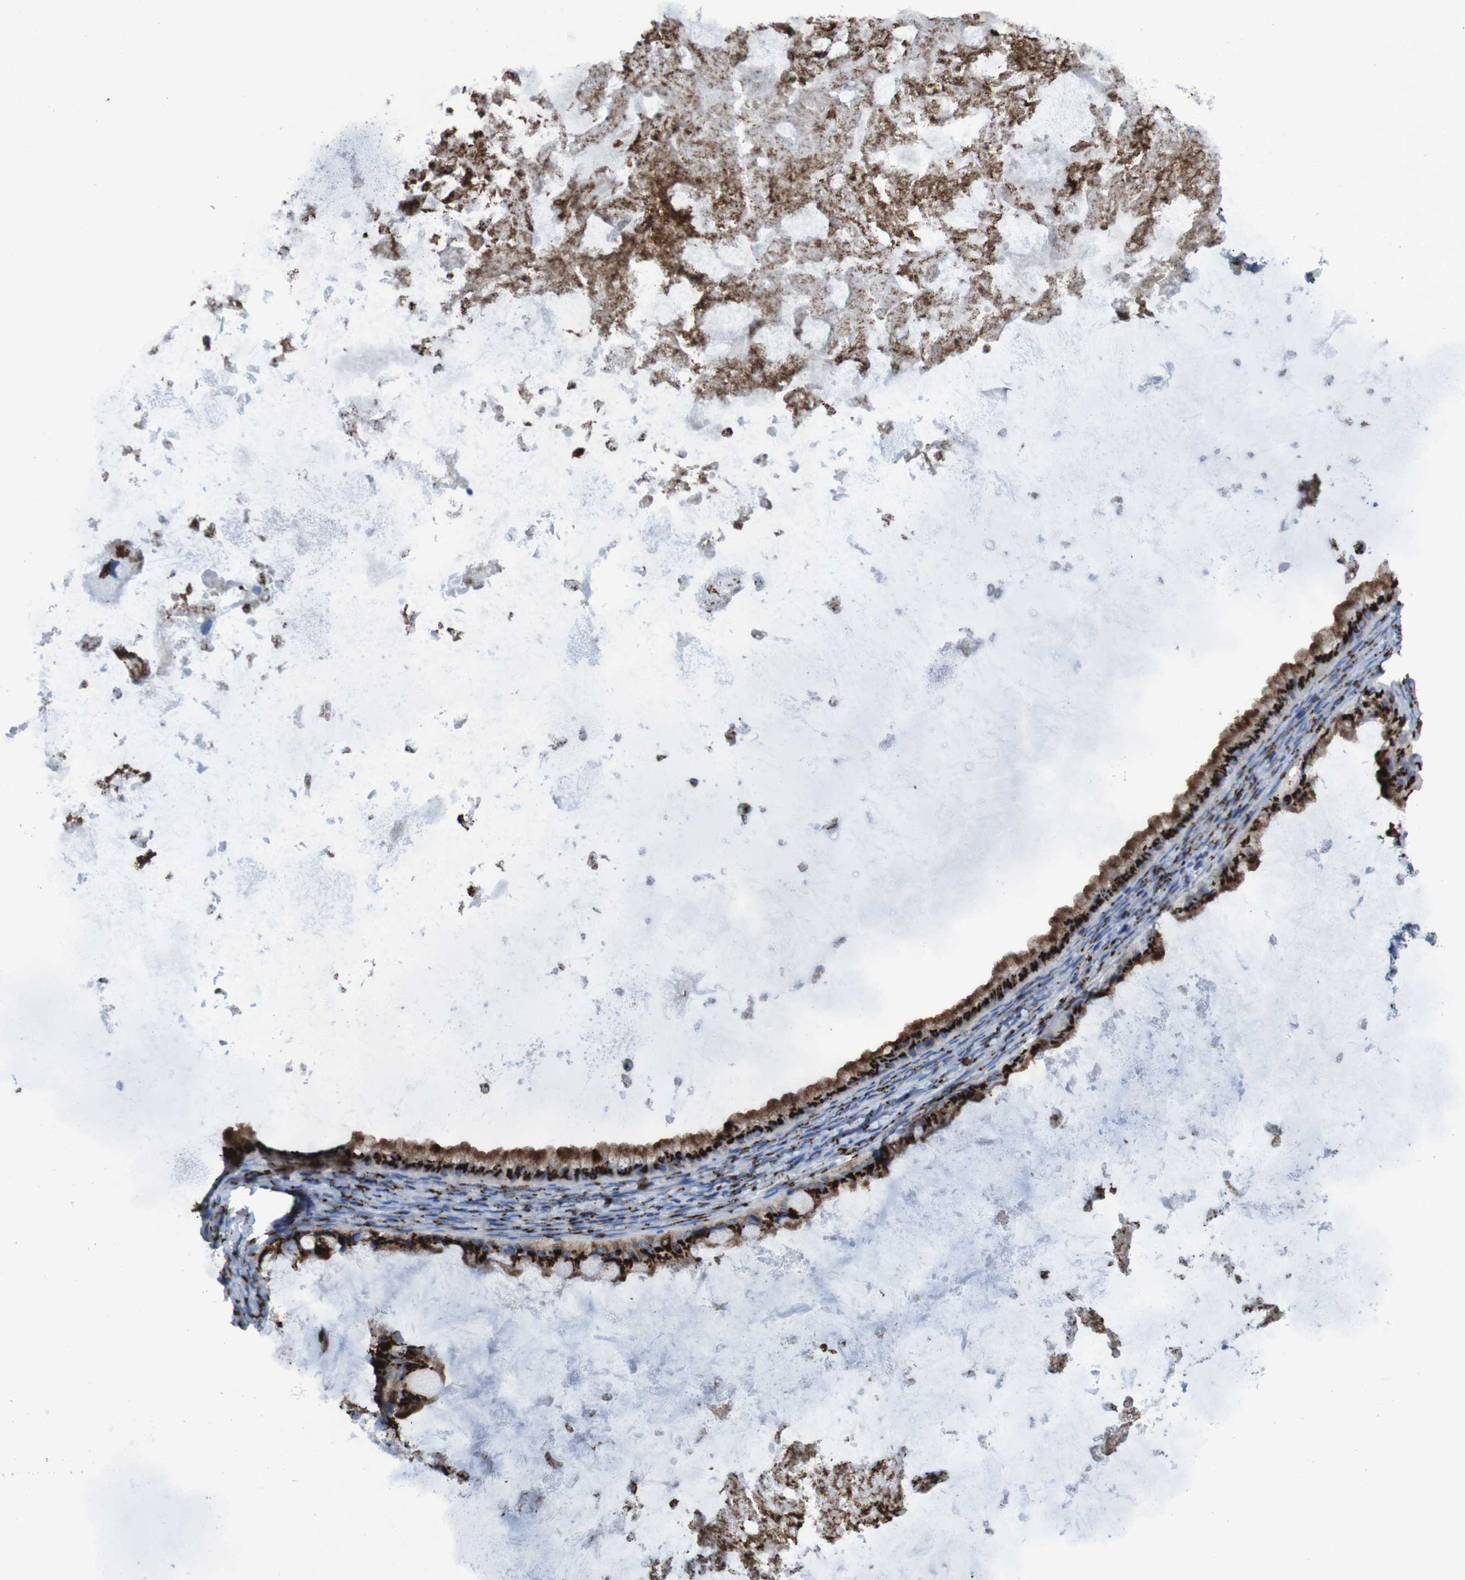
{"staining": {"intensity": "strong", "quantity": ">75%", "location": "cytoplasmic/membranous"}, "tissue": "ovarian cancer", "cell_type": "Tumor cells", "image_type": "cancer", "snomed": [{"axis": "morphology", "description": "Cystadenocarcinoma, mucinous, NOS"}, {"axis": "topography", "description": "Ovary"}], "caption": "Human mucinous cystadenocarcinoma (ovarian) stained for a protein (brown) exhibits strong cytoplasmic/membranous positive positivity in approximately >75% of tumor cells.", "gene": "GOLM1", "patient": {"sex": "female", "age": 61}}